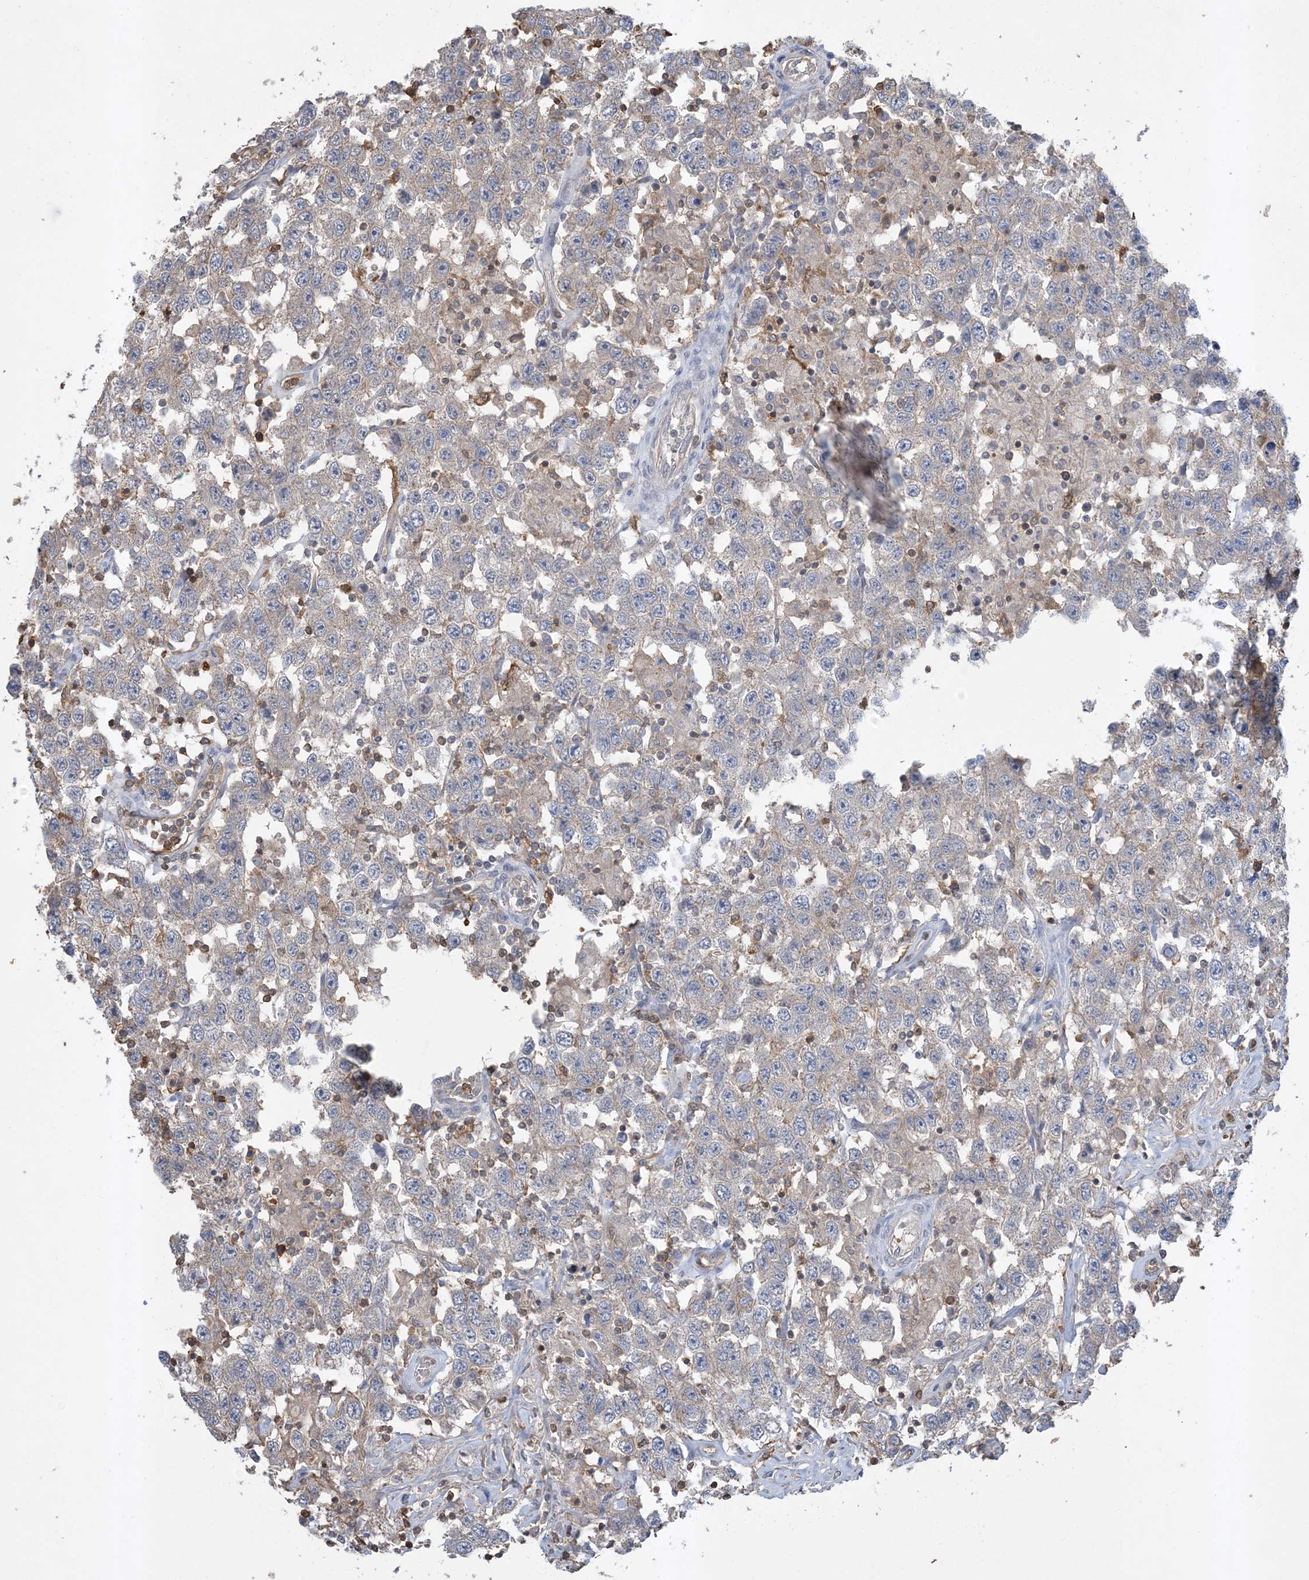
{"staining": {"intensity": "negative", "quantity": "none", "location": "none"}, "tissue": "testis cancer", "cell_type": "Tumor cells", "image_type": "cancer", "snomed": [{"axis": "morphology", "description": "Seminoma, NOS"}, {"axis": "topography", "description": "Testis"}], "caption": "A micrograph of human testis cancer is negative for staining in tumor cells.", "gene": "TMSB4X", "patient": {"sex": "male", "age": 41}}